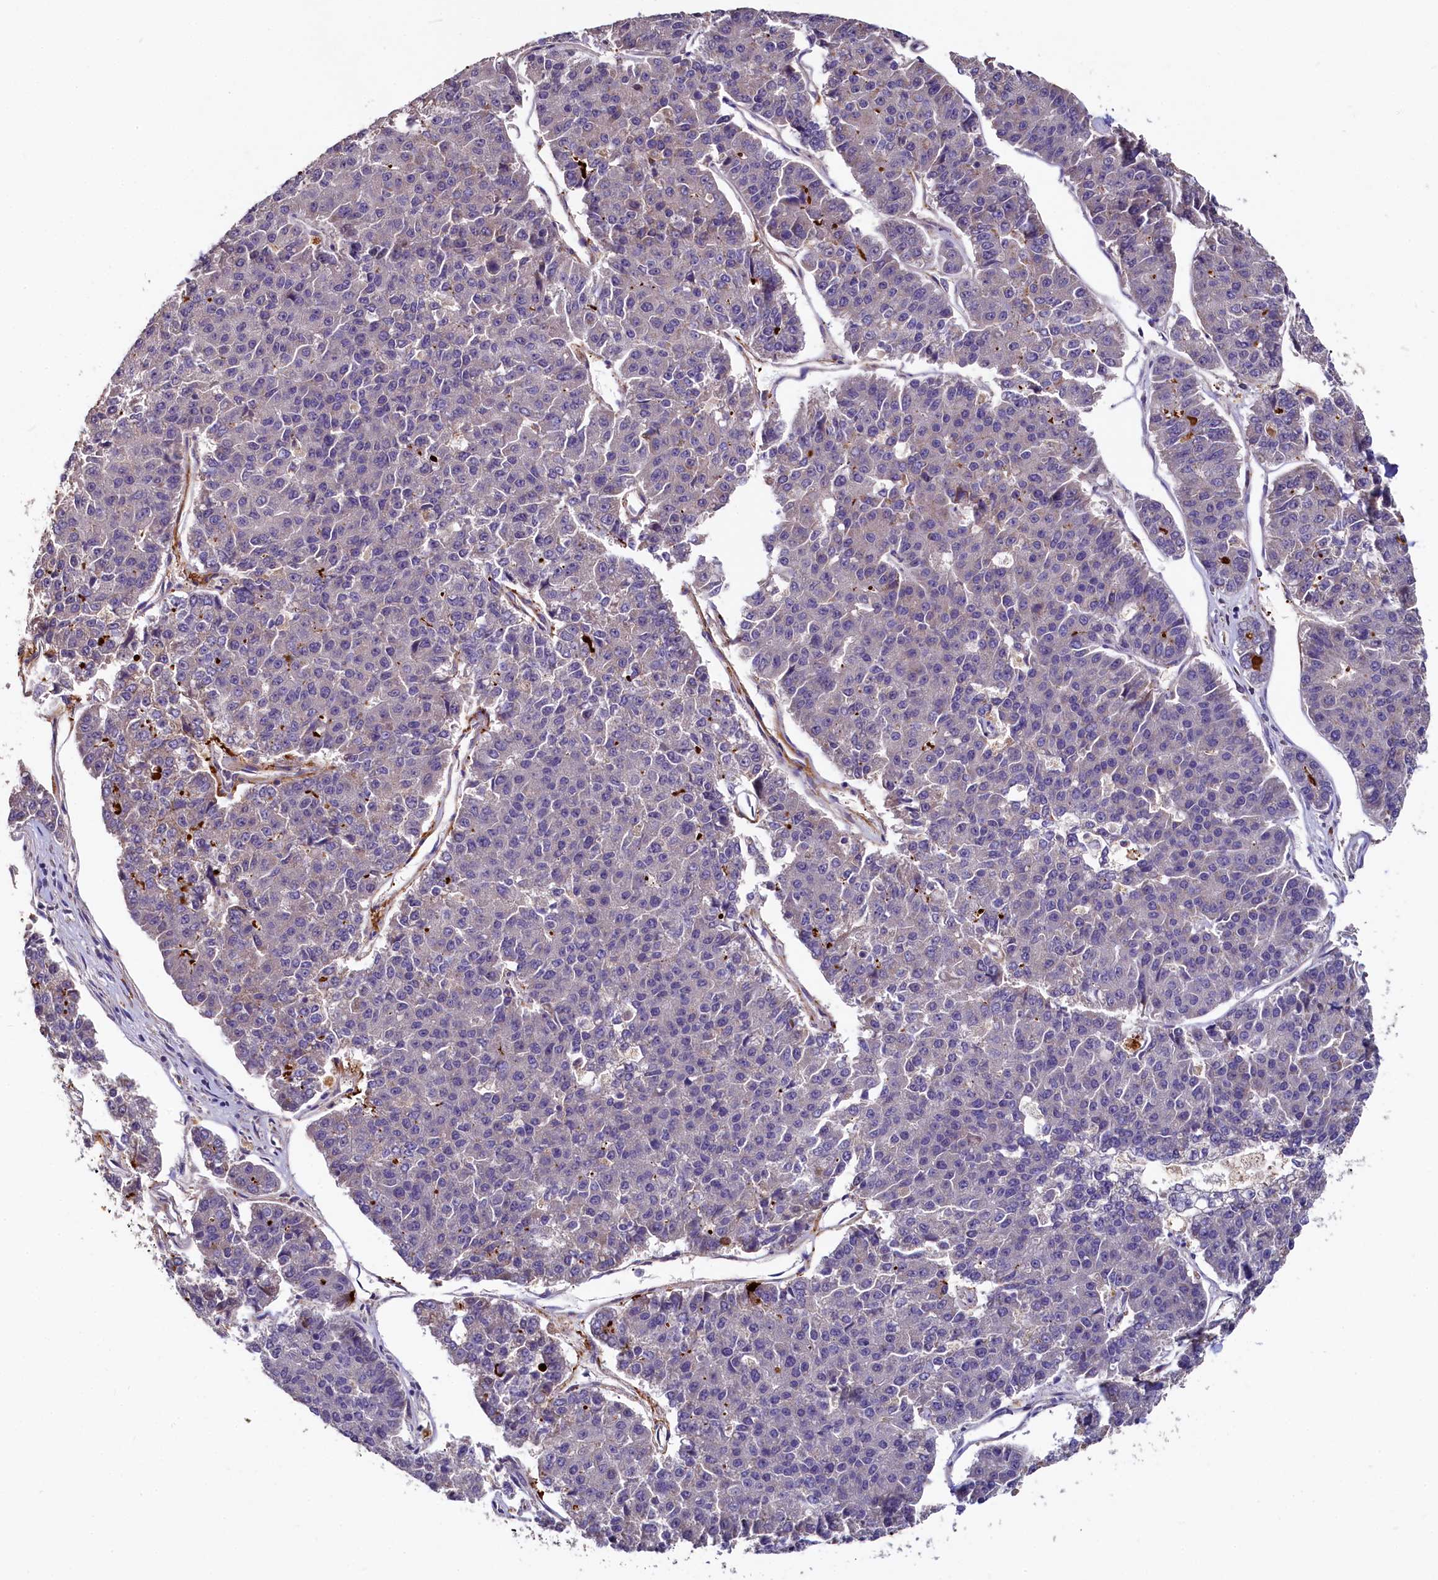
{"staining": {"intensity": "negative", "quantity": "none", "location": "none"}, "tissue": "pancreatic cancer", "cell_type": "Tumor cells", "image_type": "cancer", "snomed": [{"axis": "morphology", "description": "Adenocarcinoma, NOS"}, {"axis": "topography", "description": "Pancreas"}], "caption": "Histopathology image shows no protein positivity in tumor cells of adenocarcinoma (pancreatic) tissue. Brightfield microscopy of immunohistochemistry stained with DAB (3,3'-diaminobenzidine) (brown) and hematoxylin (blue), captured at high magnification.", "gene": "SPRYD3", "patient": {"sex": "male", "age": 50}}